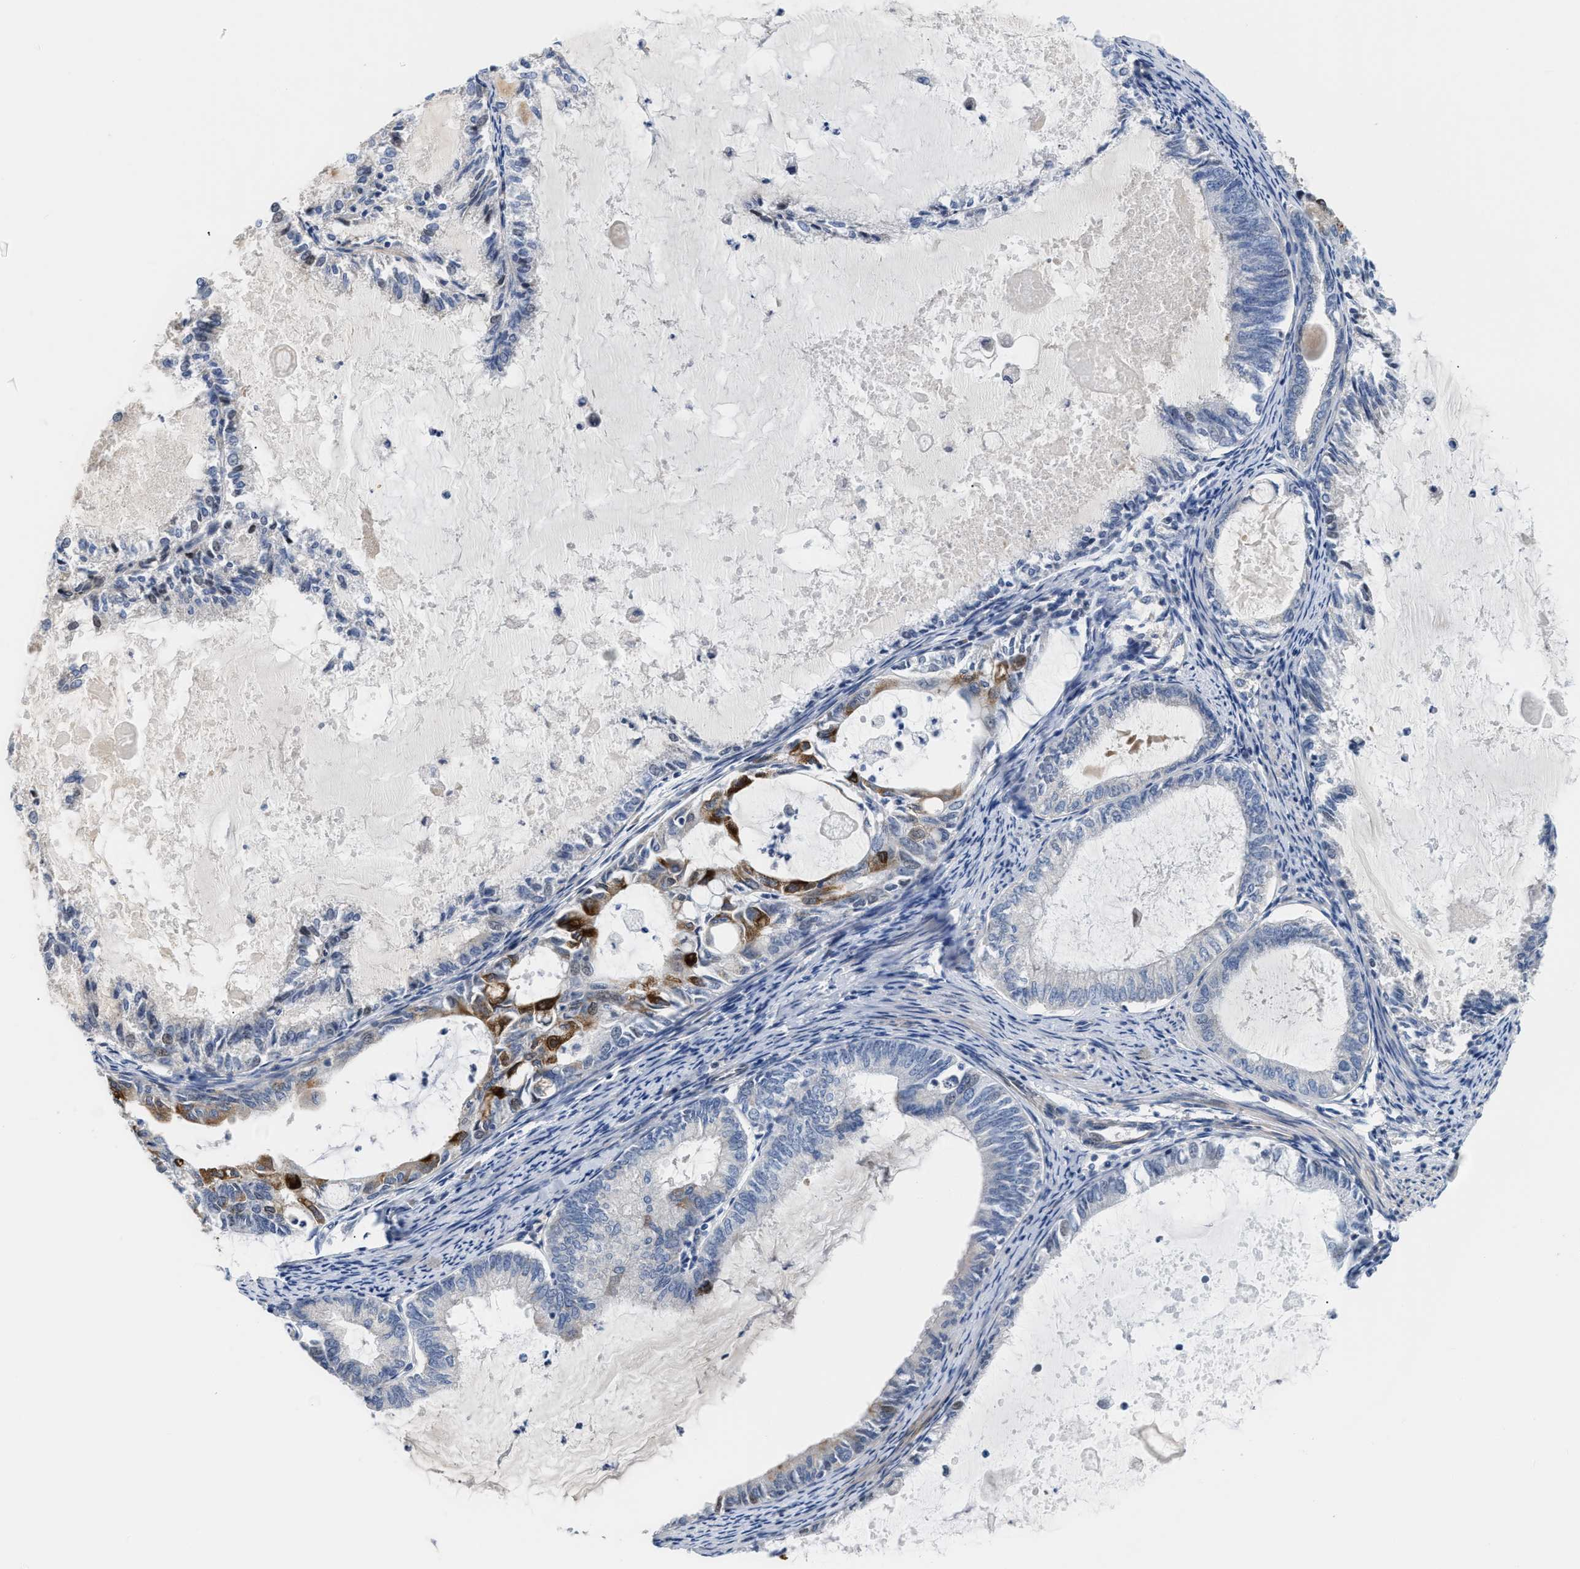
{"staining": {"intensity": "strong", "quantity": "<25%", "location": "cytoplasmic/membranous"}, "tissue": "endometrial cancer", "cell_type": "Tumor cells", "image_type": "cancer", "snomed": [{"axis": "morphology", "description": "Adenocarcinoma, NOS"}, {"axis": "topography", "description": "Endometrium"}], "caption": "Immunohistochemistry histopathology image of neoplastic tissue: human endometrial adenocarcinoma stained using immunohistochemistry displays medium levels of strong protein expression localized specifically in the cytoplasmic/membranous of tumor cells, appearing as a cytoplasmic/membranous brown color.", "gene": "TFPI", "patient": {"sex": "female", "age": 86}}